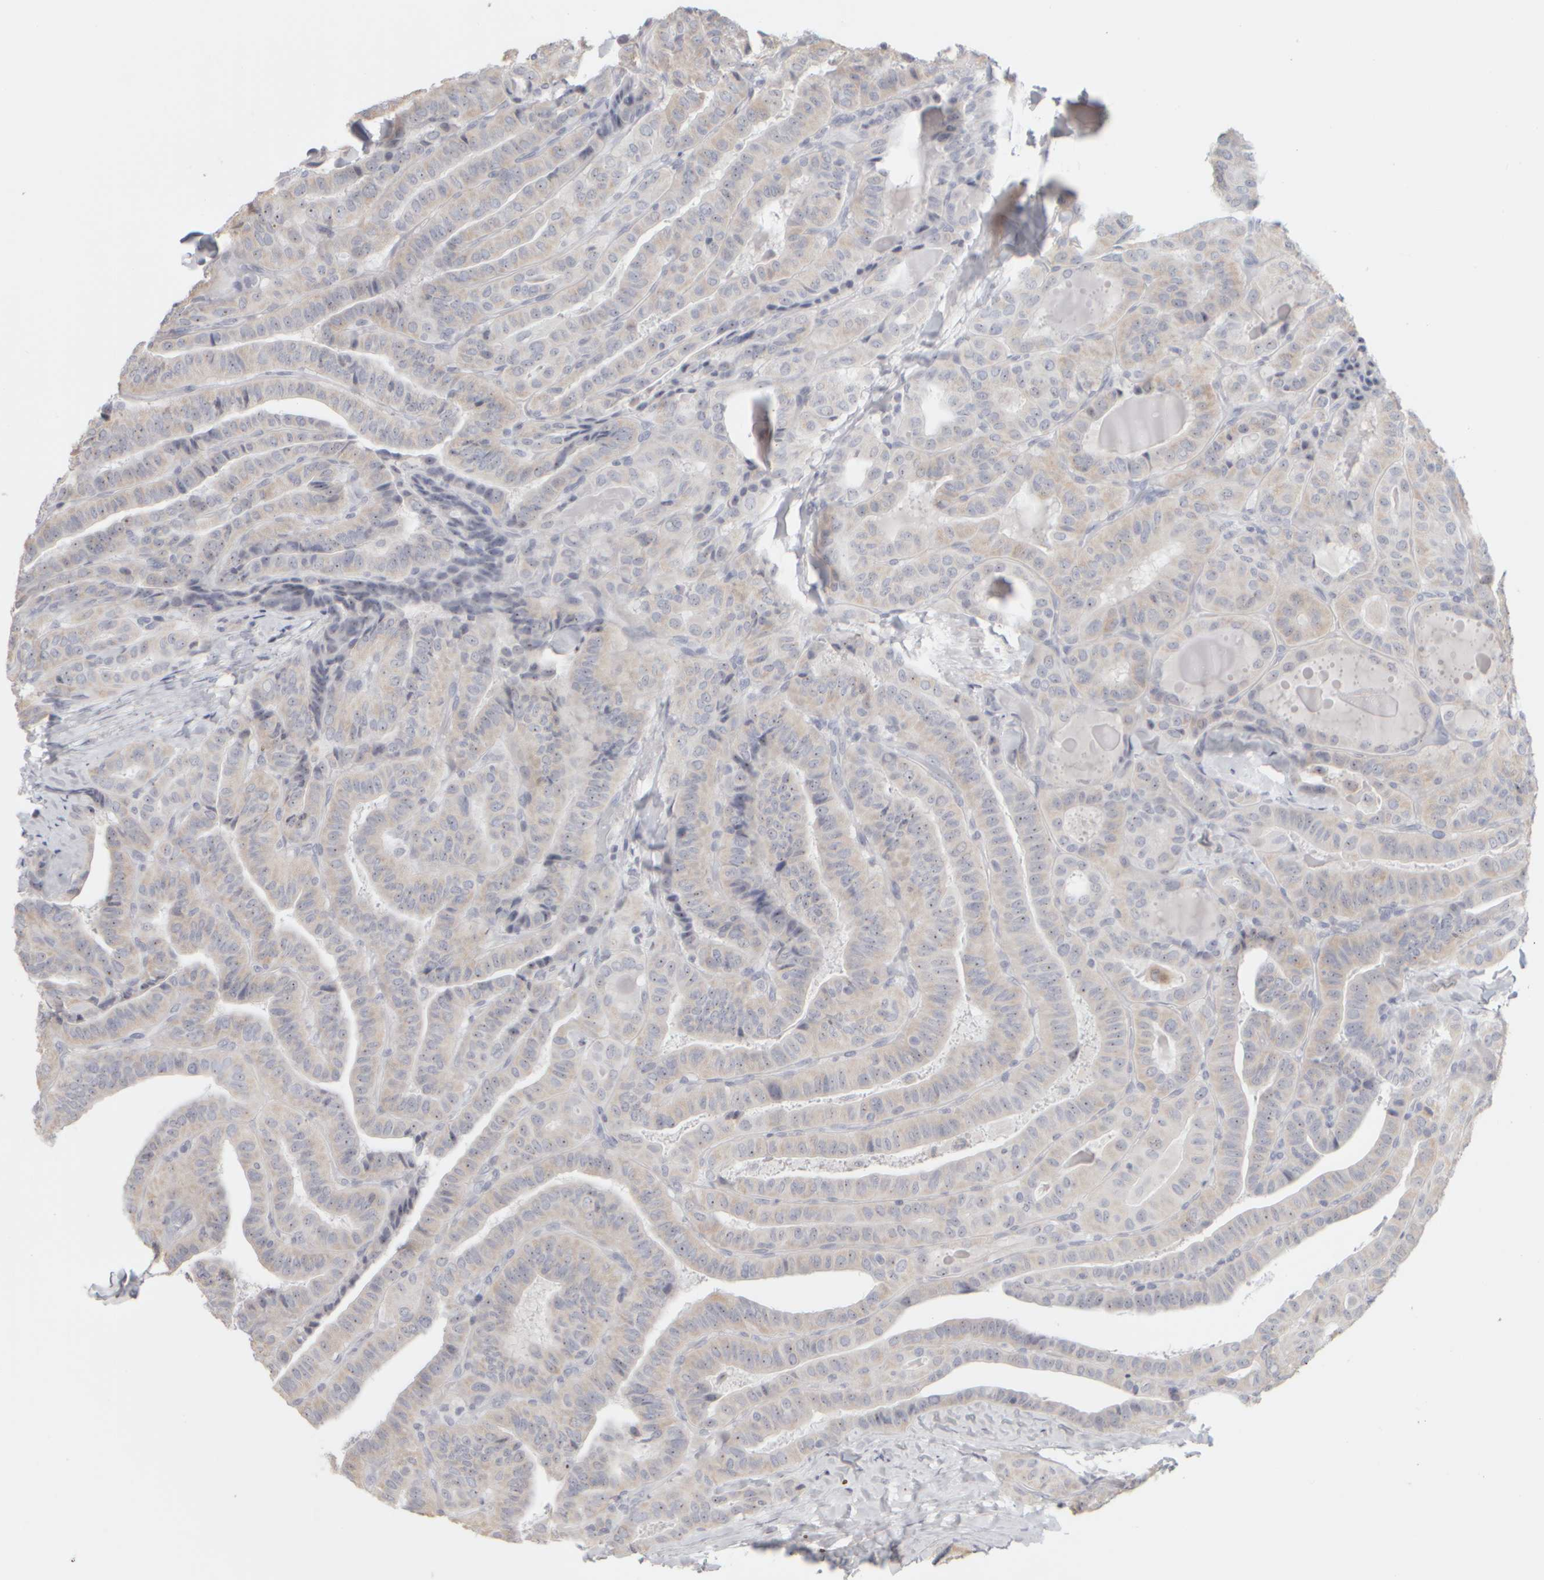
{"staining": {"intensity": "moderate", "quantity": "25%-75%", "location": "nuclear"}, "tissue": "thyroid cancer", "cell_type": "Tumor cells", "image_type": "cancer", "snomed": [{"axis": "morphology", "description": "Papillary adenocarcinoma, NOS"}, {"axis": "topography", "description": "Thyroid gland"}], "caption": "IHC staining of papillary adenocarcinoma (thyroid), which shows medium levels of moderate nuclear expression in approximately 25%-75% of tumor cells indicating moderate nuclear protein staining. The staining was performed using DAB (3,3'-diaminobenzidine) (brown) for protein detection and nuclei were counterstained in hematoxylin (blue).", "gene": "DCXR", "patient": {"sex": "male", "age": 77}}